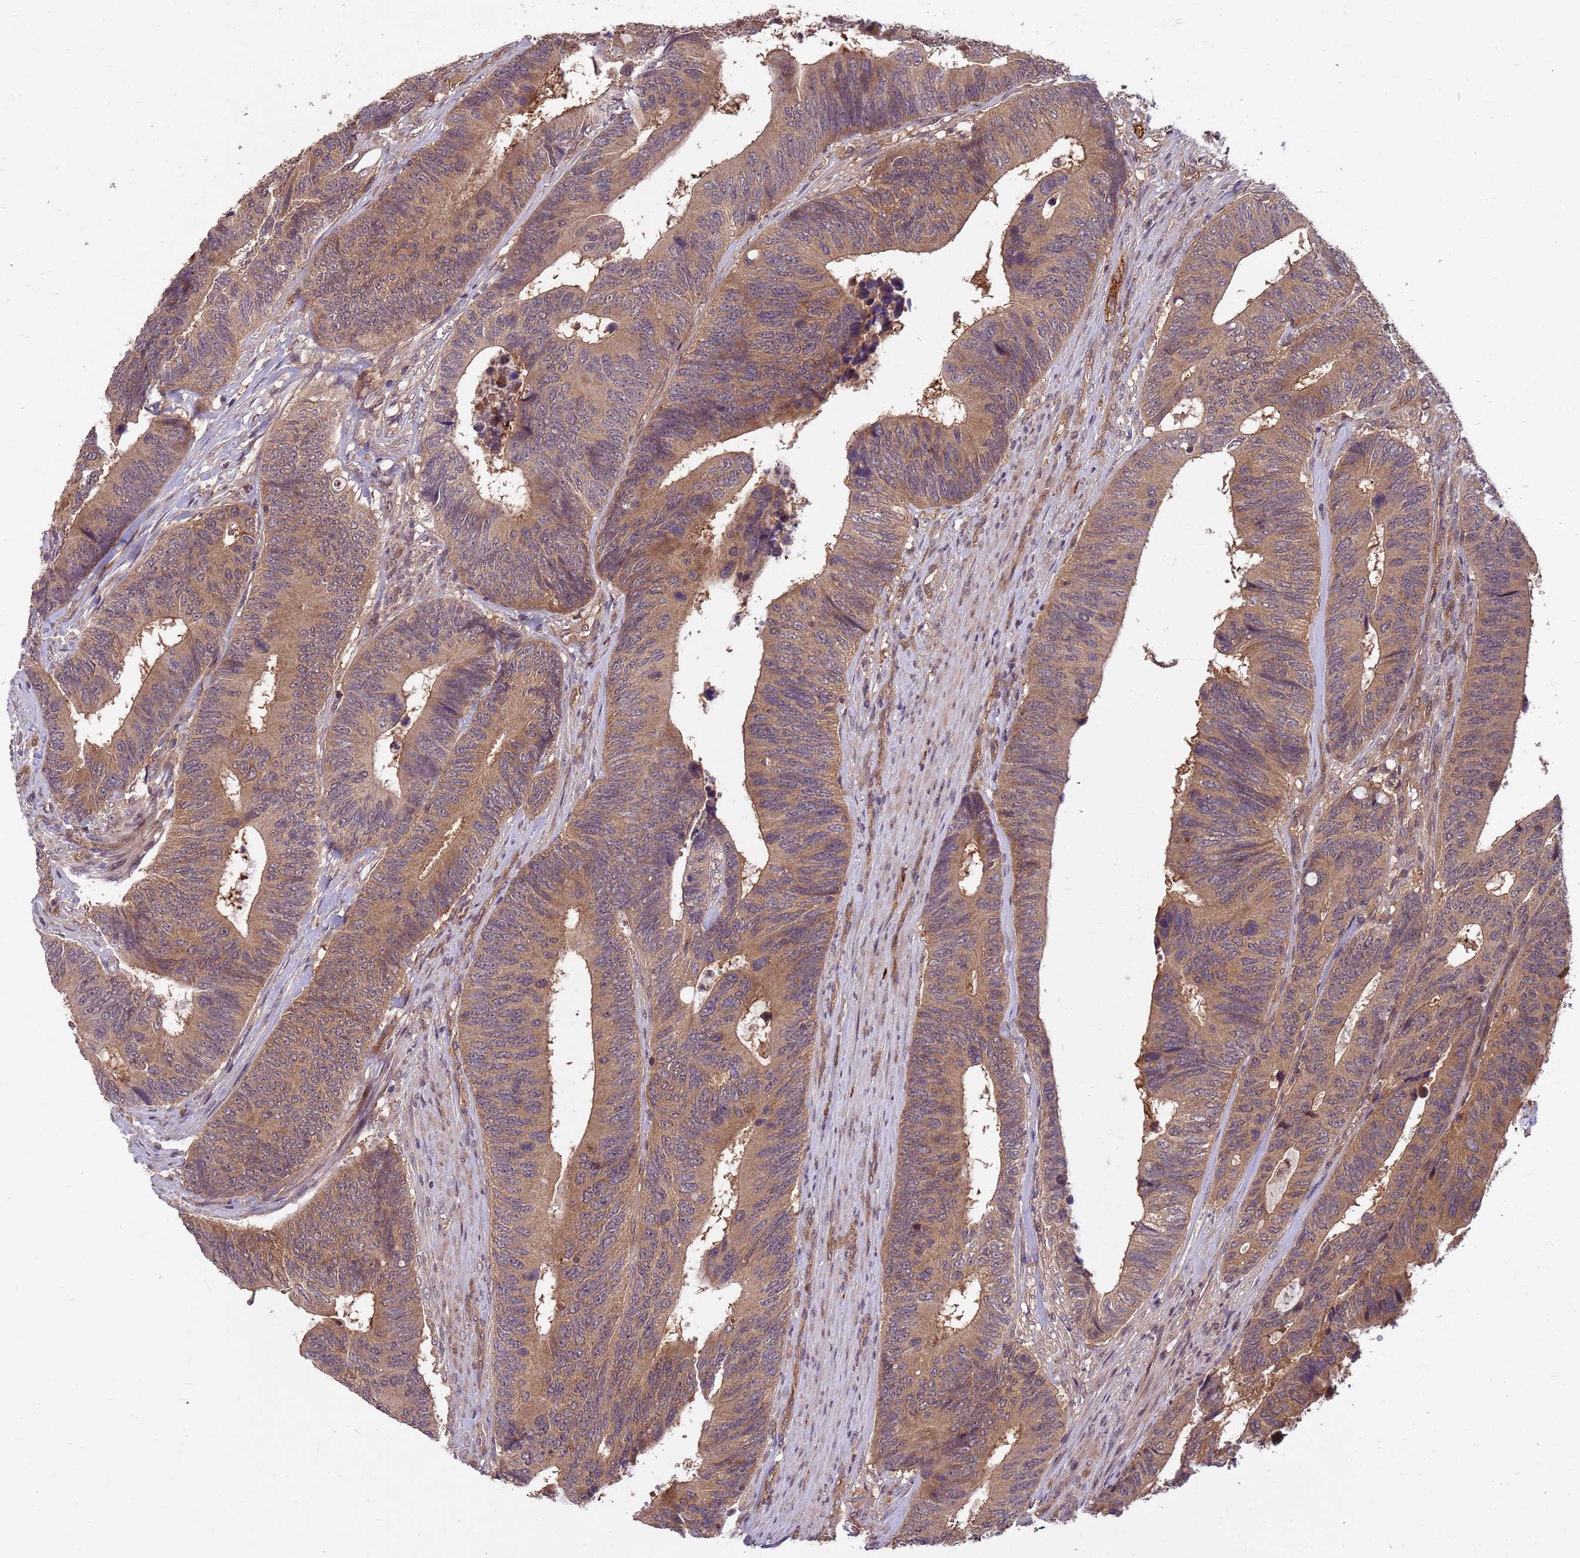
{"staining": {"intensity": "moderate", "quantity": ">75%", "location": "cytoplasmic/membranous"}, "tissue": "colorectal cancer", "cell_type": "Tumor cells", "image_type": "cancer", "snomed": [{"axis": "morphology", "description": "Adenocarcinoma, NOS"}, {"axis": "topography", "description": "Colon"}], "caption": "High-power microscopy captured an immunohistochemistry (IHC) image of adenocarcinoma (colorectal), revealing moderate cytoplasmic/membranous positivity in about >75% of tumor cells.", "gene": "PPP2CB", "patient": {"sex": "male", "age": 87}}